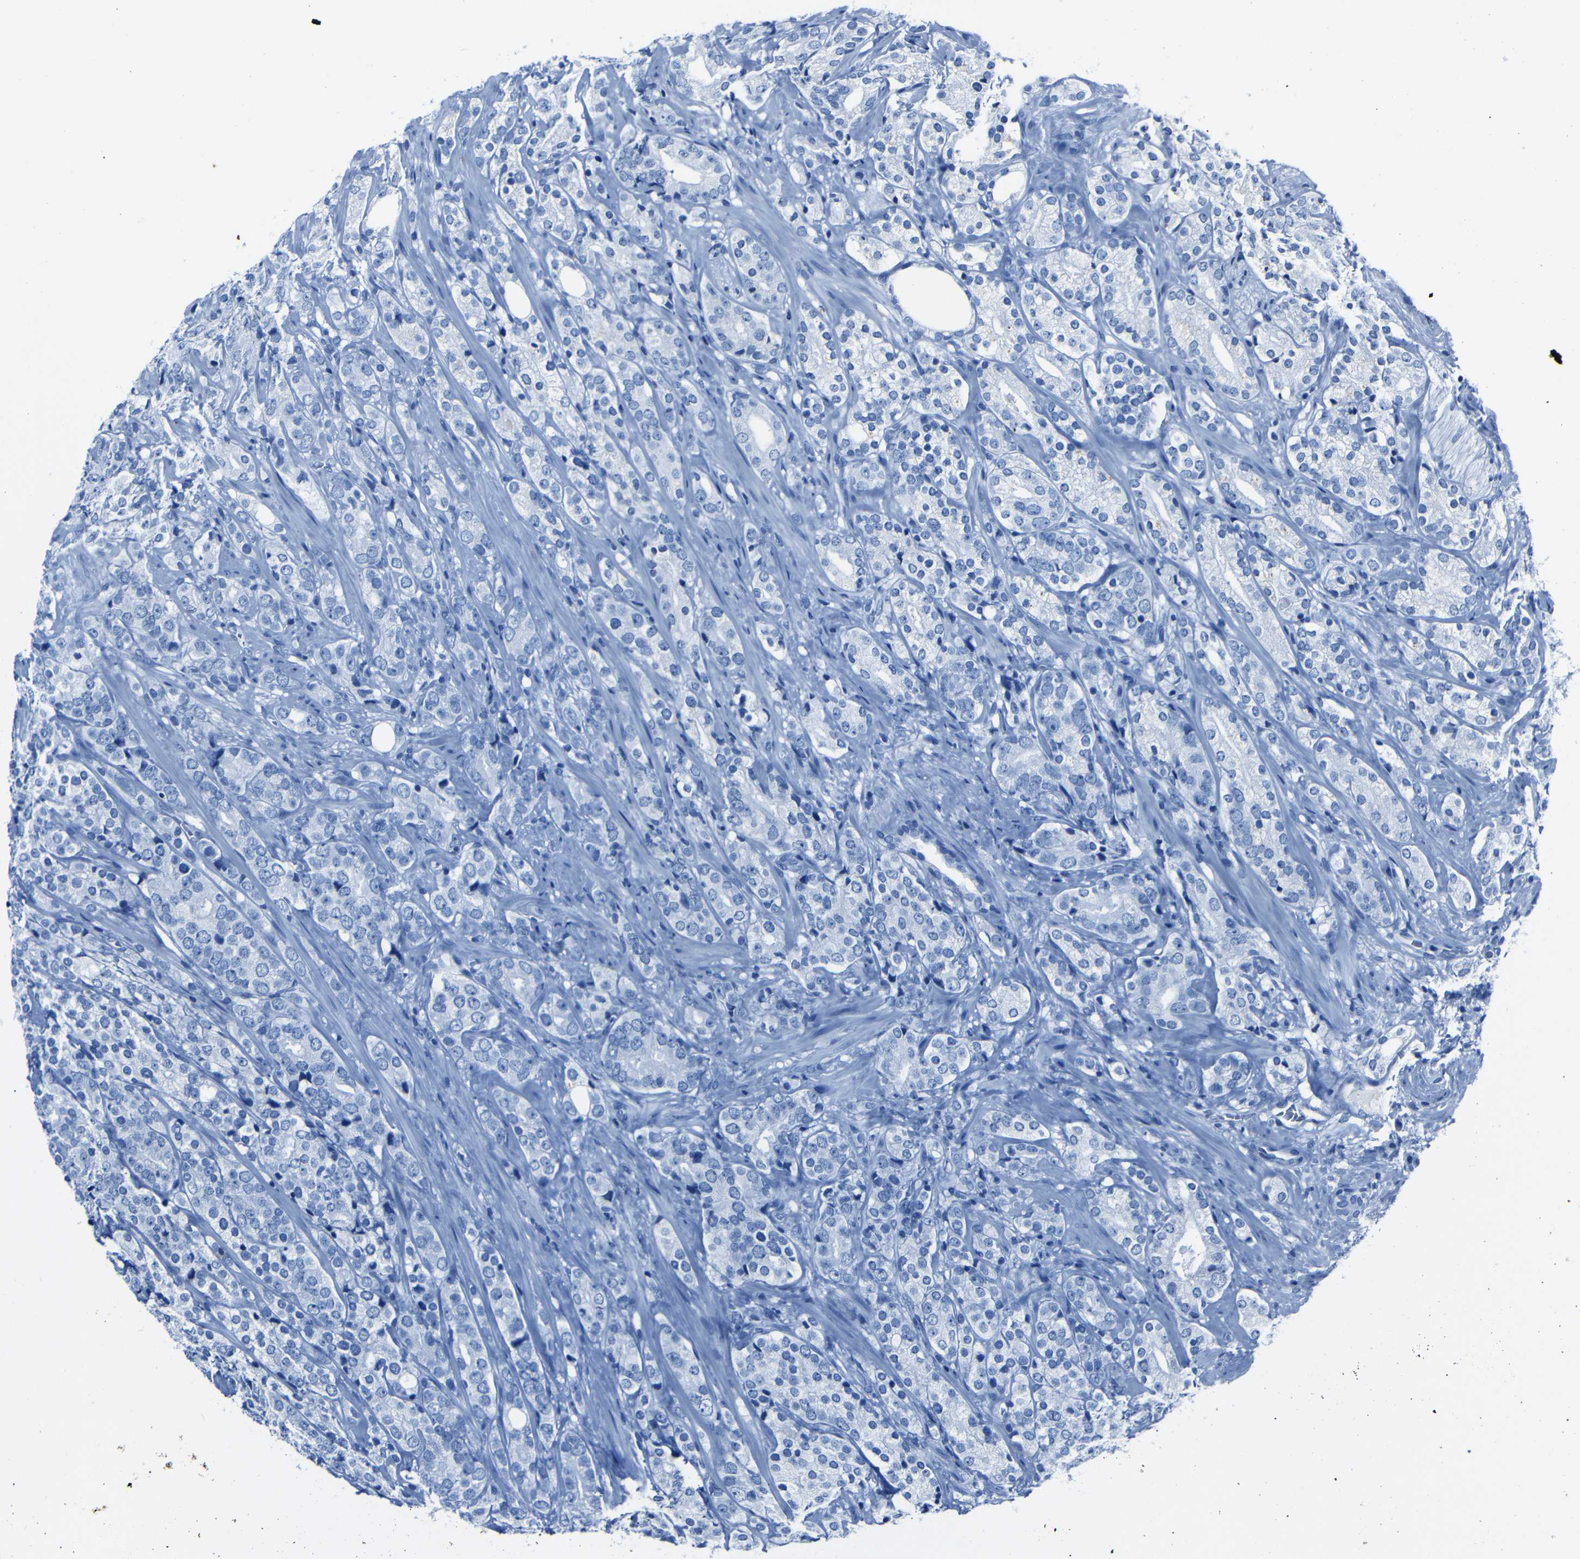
{"staining": {"intensity": "negative", "quantity": "none", "location": "none"}, "tissue": "prostate cancer", "cell_type": "Tumor cells", "image_type": "cancer", "snomed": [{"axis": "morphology", "description": "Adenocarcinoma, High grade"}, {"axis": "topography", "description": "Prostate"}], "caption": "DAB (3,3'-diaminobenzidine) immunohistochemical staining of human prostate adenocarcinoma (high-grade) demonstrates no significant expression in tumor cells. (DAB (3,3'-diaminobenzidine) IHC with hematoxylin counter stain).", "gene": "CLDN11", "patient": {"sex": "male", "age": 71}}